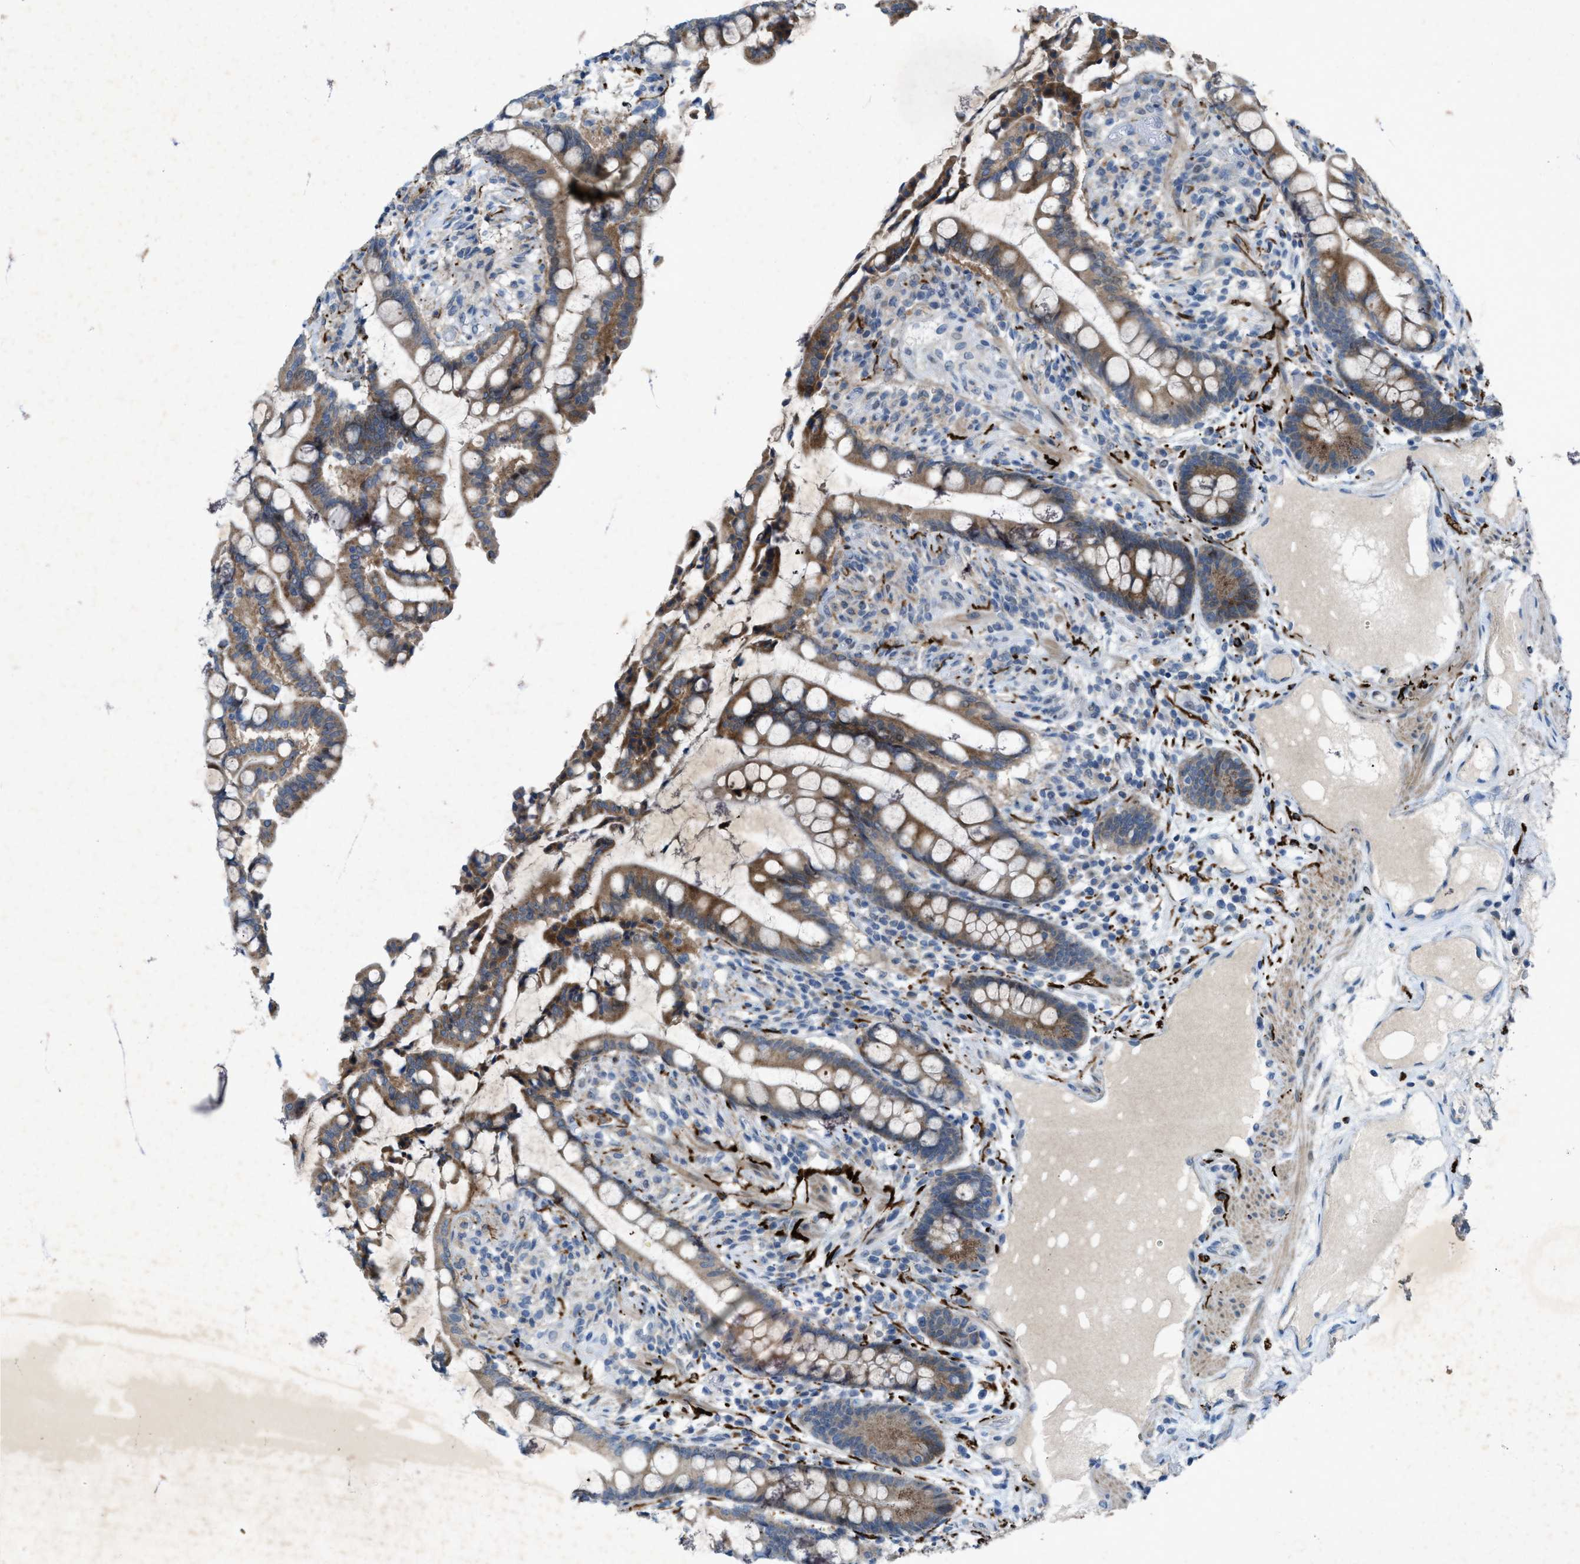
{"staining": {"intensity": "negative", "quantity": "none", "location": "none"}, "tissue": "colon", "cell_type": "Endothelial cells", "image_type": "normal", "snomed": [{"axis": "morphology", "description": "Normal tissue, NOS"}, {"axis": "topography", "description": "Colon"}], "caption": "This is an immunohistochemistry image of benign human colon. There is no positivity in endothelial cells.", "gene": "URGCP", "patient": {"sex": "male", "age": 73}}